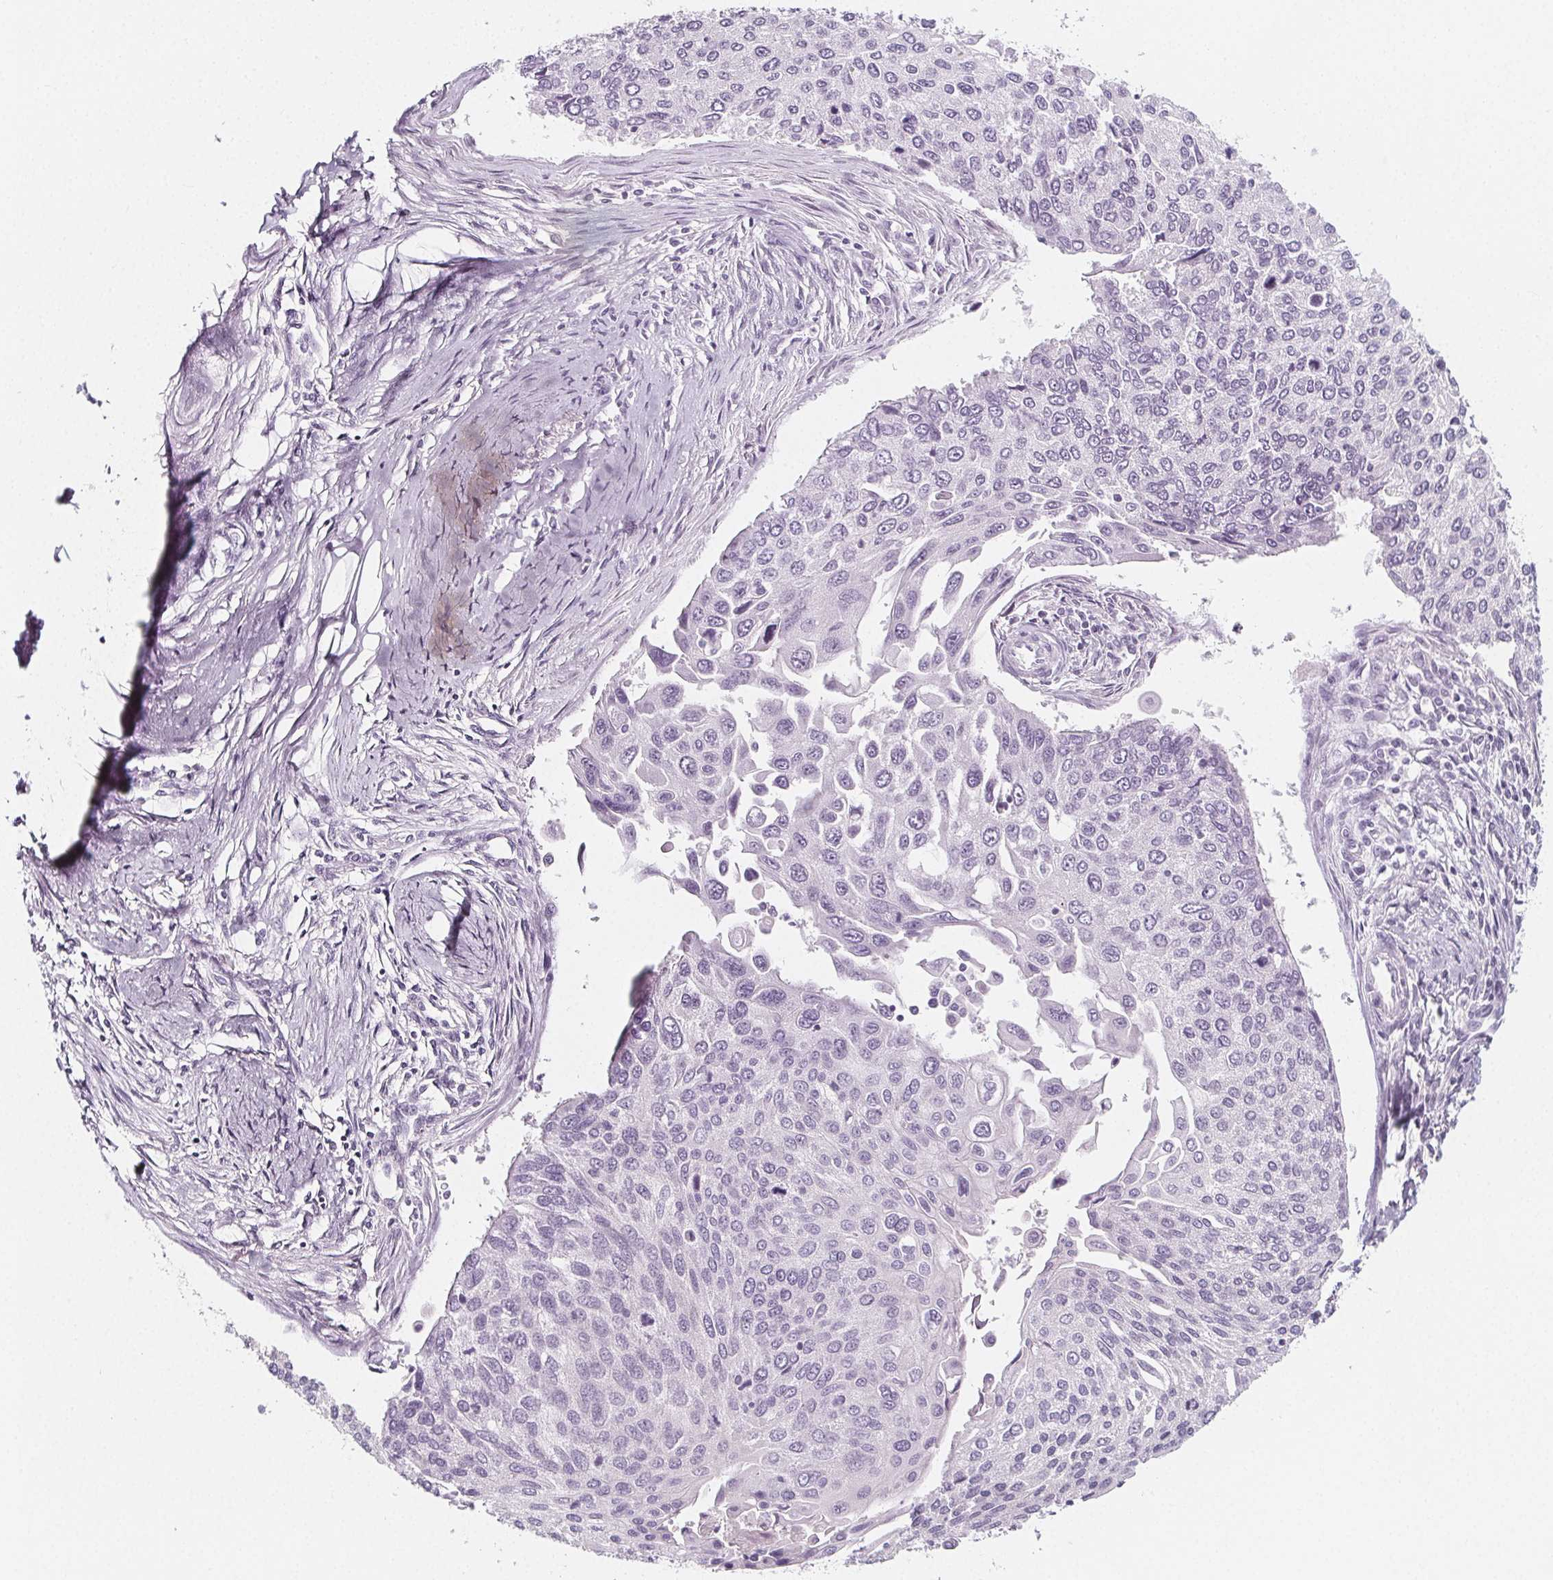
{"staining": {"intensity": "negative", "quantity": "none", "location": "none"}, "tissue": "lung cancer", "cell_type": "Tumor cells", "image_type": "cancer", "snomed": [{"axis": "morphology", "description": "Squamous cell carcinoma, NOS"}, {"axis": "morphology", "description": "Squamous cell carcinoma, metastatic, NOS"}, {"axis": "topography", "description": "Lung"}], "caption": "IHC micrograph of human lung cancer stained for a protein (brown), which displays no expression in tumor cells.", "gene": "IL17C", "patient": {"sex": "male", "age": 63}}